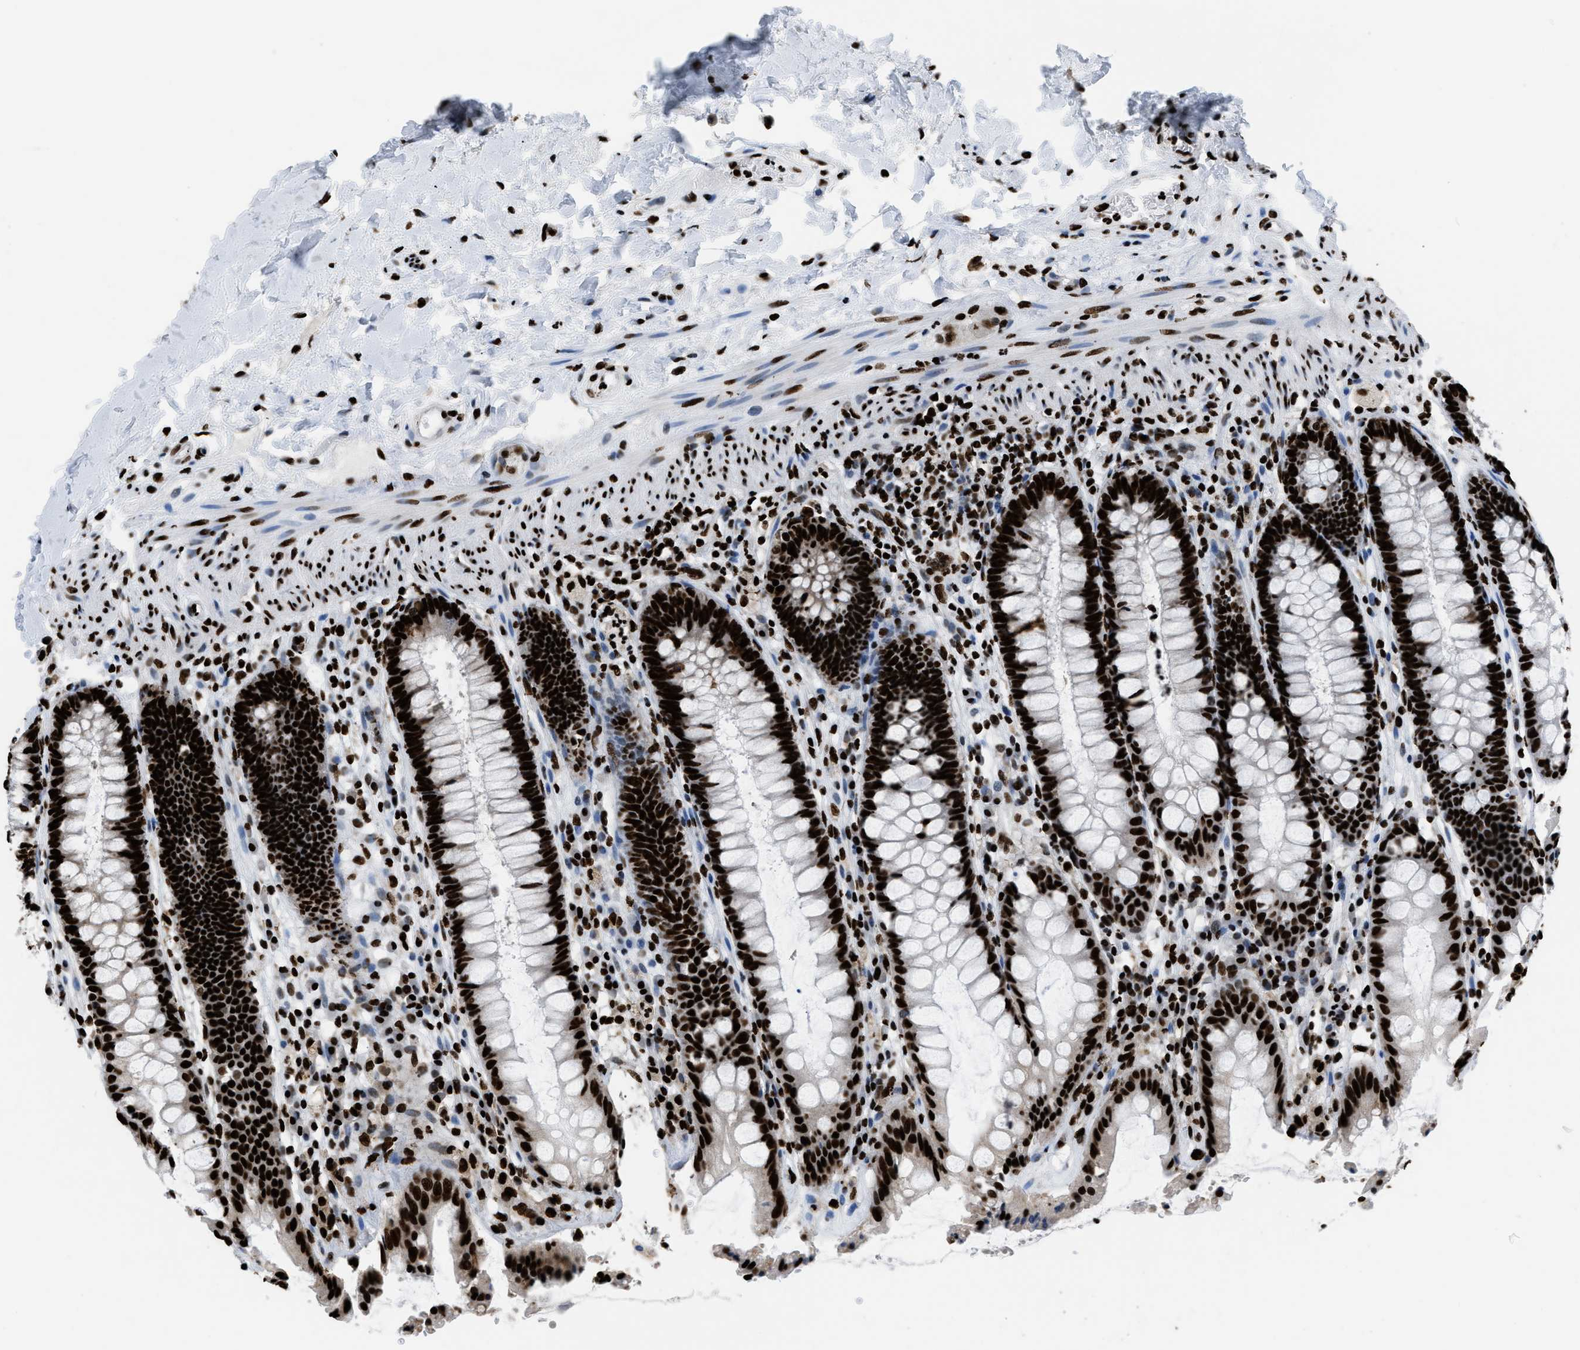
{"staining": {"intensity": "strong", "quantity": ">75%", "location": "nuclear"}, "tissue": "rectum", "cell_type": "Glandular cells", "image_type": "normal", "snomed": [{"axis": "morphology", "description": "Normal tissue, NOS"}, {"axis": "topography", "description": "Rectum"}], "caption": "Protein expression analysis of normal human rectum reveals strong nuclear expression in approximately >75% of glandular cells.", "gene": "HNRNPM", "patient": {"sex": "female", "age": 46}}